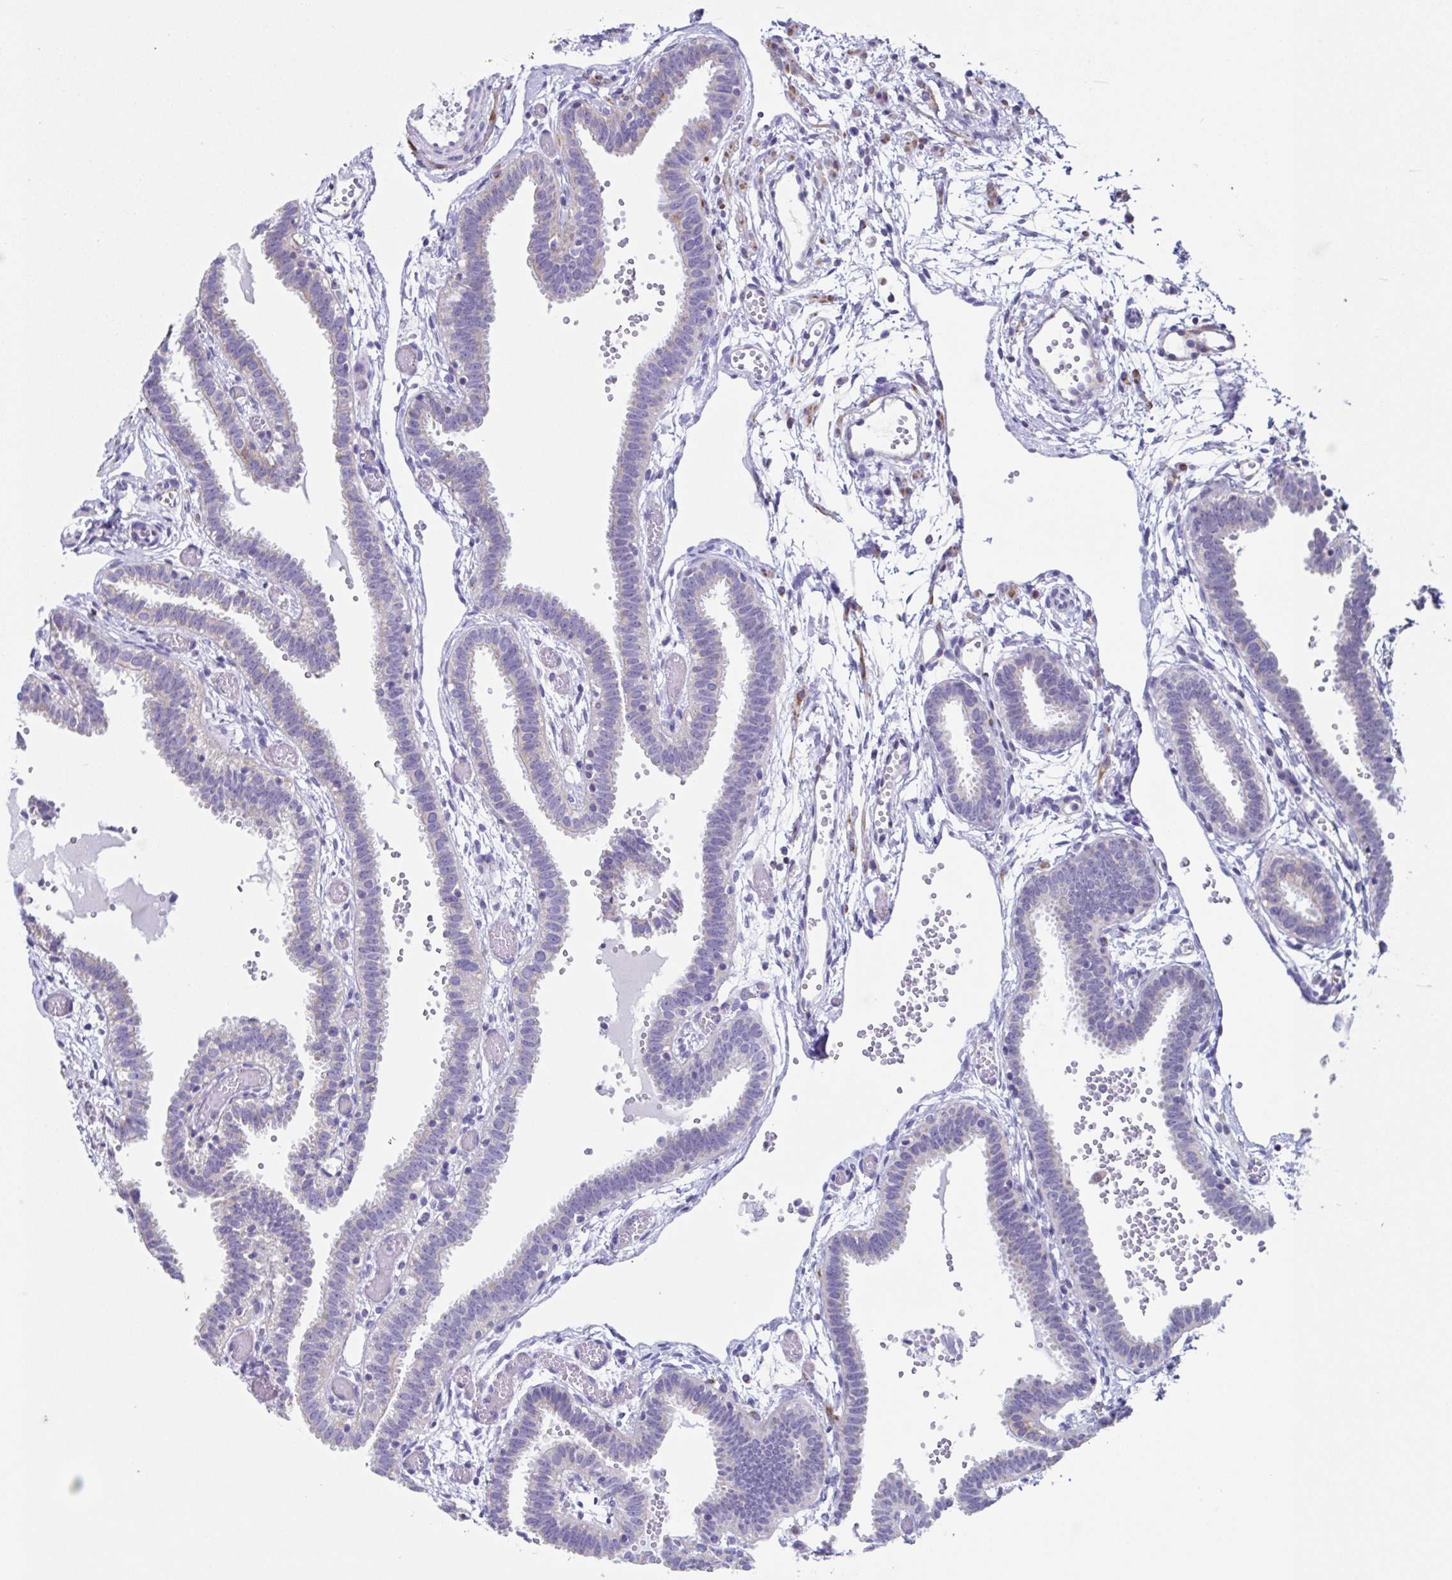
{"staining": {"intensity": "weak", "quantity": "<25%", "location": "cytoplasmic/membranous"}, "tissue": "fallopian tube", "cell_type": "Glandular cells", "image_type": "normal", "snomed": [{"axis": "morphology", "description": "Normal tissue, NOS"}, {"axis": "topography", "description": "Fallopian tube"}], "caption": "Immunohistochemistry (IHC) photomicrograph of normal fallopian tube: human fallopian tube stained with DAB (3,3'-diaminobenzidine) displays no significant protein positivity in glandular cells.", "gene": "PBOV1", "patient": {"sex": "female", "age": 37}}